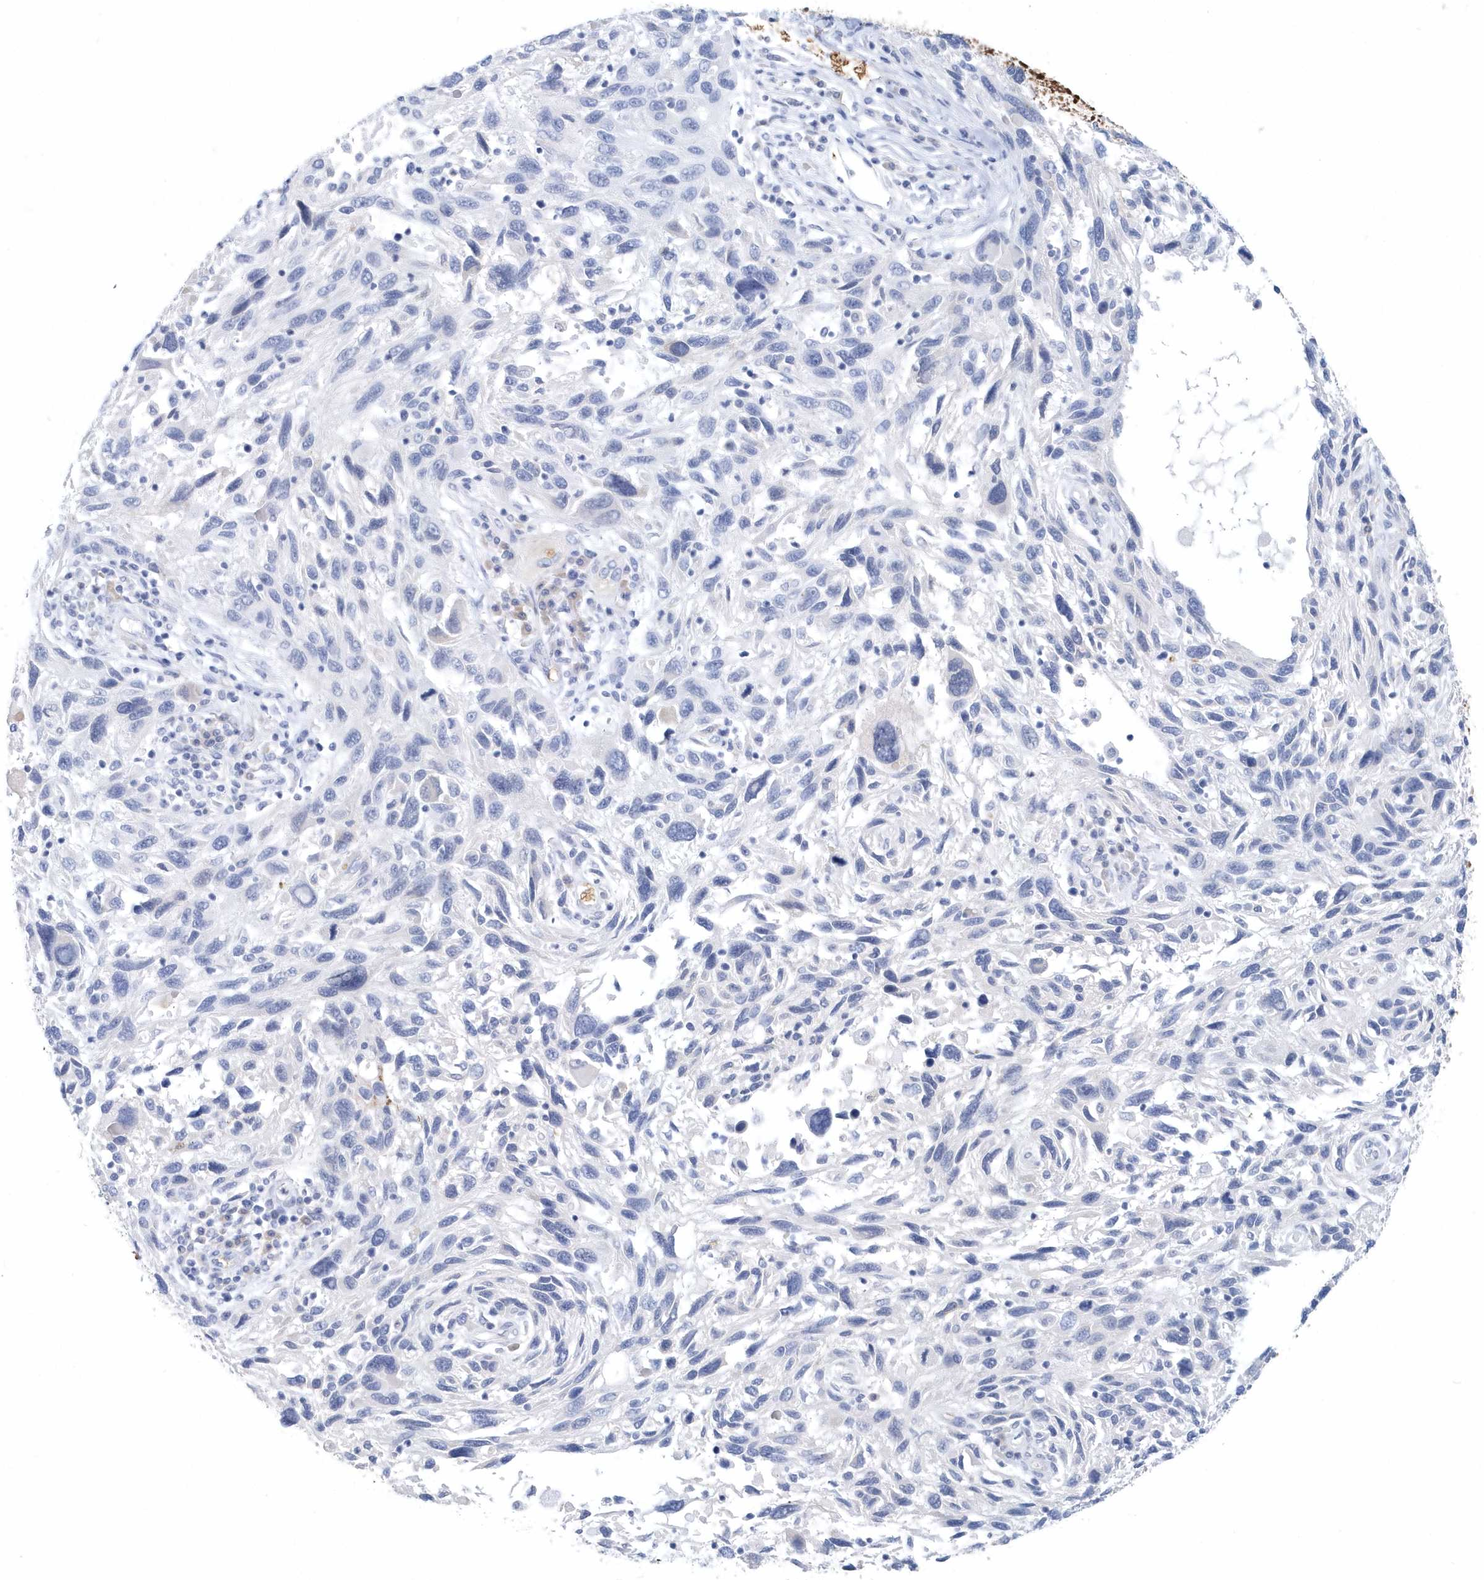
{"staining": {"intensity": "negative", "quantity": "none", "location": "none"}, "tissue": "melanoma", "cell_type": "Tumor cells", "image_type": "cancer", "snomed": [{"axis": "morphology", "description": "Malignant melanoma, NOS"}, {"axis": "topography", "description": "Skin"}], "caption": "Melanoma stained for a protein using immunohistochemistry (IHC) shows no staining tumor cells.", "gene": "HBA2", "patient": {"sex": "male", "age": 53}}